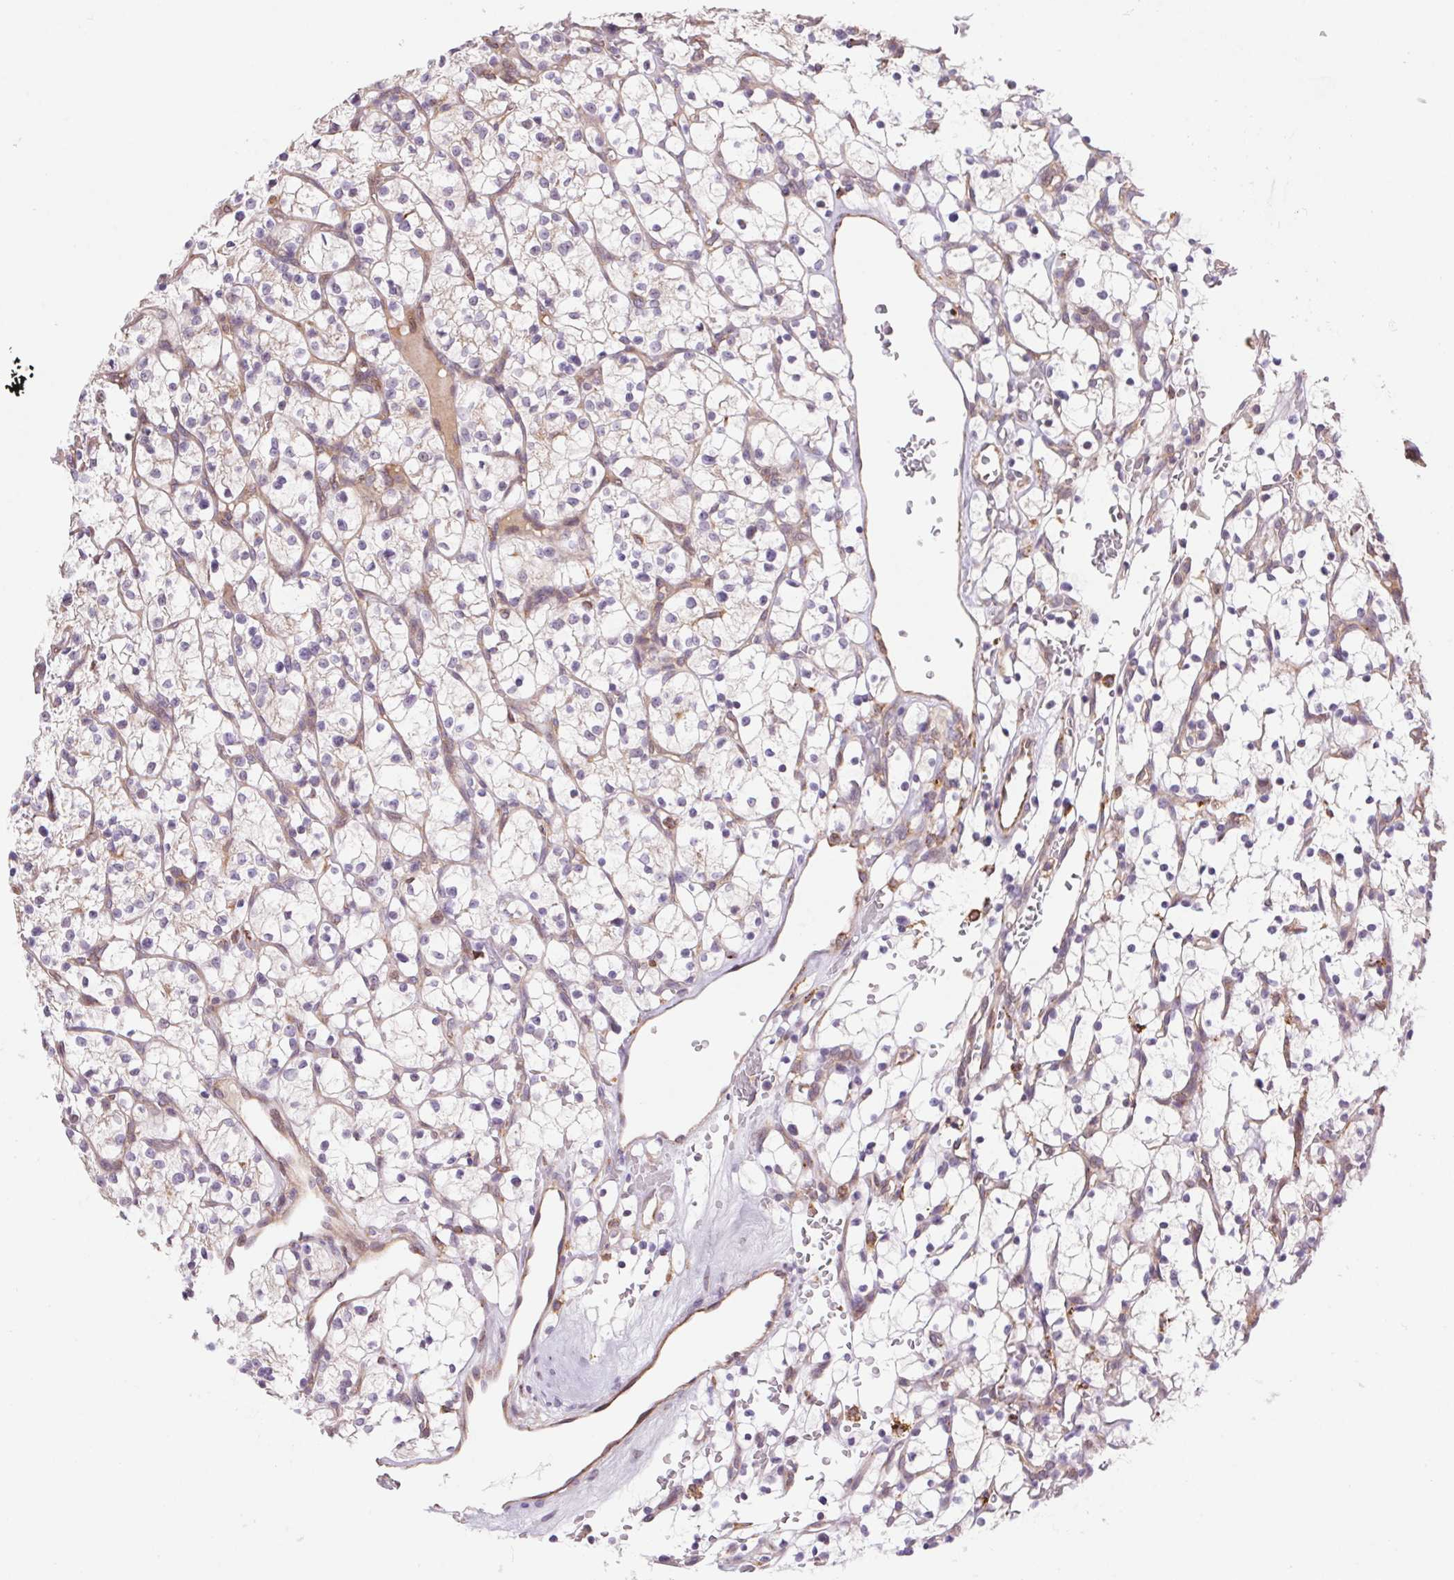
{"staining": {"intensity": "negative", "quantity": "none", "location": "none"}, "tissue": "renal cancer", "cell_type": "Tumor cells", "image_type": "cancer", "snomed": [{"axis": "morphology", "description": "Adenocarcinoma, NOS"}, {"axis": "topography", "description": "Kidney"}], "caption": "This image is of renal adenocarcinoma stained with immunohistochemistry to label a protein in brown with the nuclei are counter-stained blue. There is no positivity in tumor cells. The staining was performed using DAB (3,3'-diaminobenzidine) to visualize the protein expression in brown, while the nuclei were stained in blue with hematoxylin (Magnification: 20x).", "gene": "KLHL20", "patient": {"sex": "female", "age": 64}}